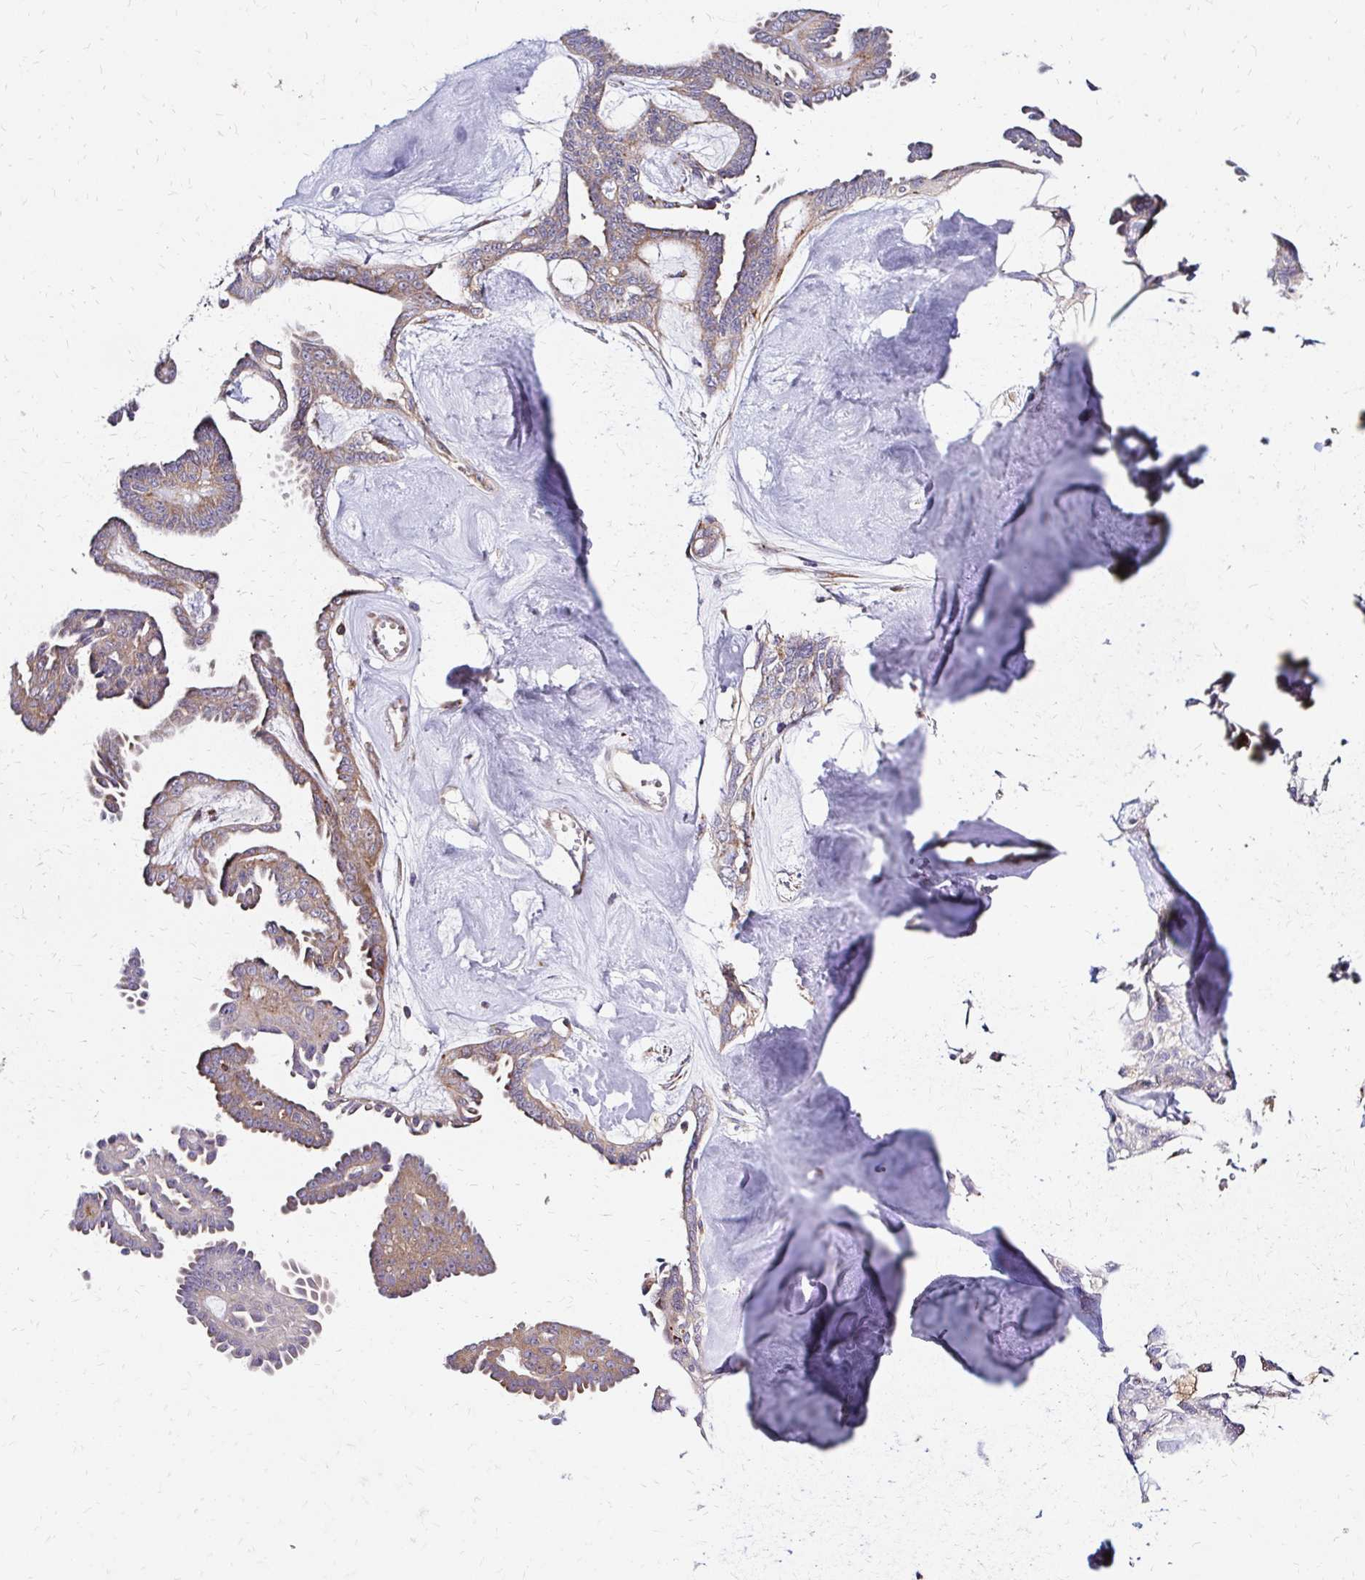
{"staining": {"intensity": "moderate", "quantity": "25%-75%", "location": "cytoplasmic/membranous"}, "tissue": "ovarian cancer", "cell_type": "Tumor cells", "image_type": "cancer", "snomed": [{"axis": "morphology", "description": "Cystadenocarcinoma, serous, NOS"}, {"axis": "topography", "description": "Ovary"}], "caption": "DAB (3,3'-diaminobenzidine) immunohistochemical staining of human ovarian cancer reveals moderate cytoplasmic/membranous protein staining in about 25%-75% of tumor cells. (Stains: DAB in brown, nuclei in blue, Microscopy: brightfield microscopy at high magnification).", "gene": "IDUA", "patient": {"sex": "female", "age": 71}}